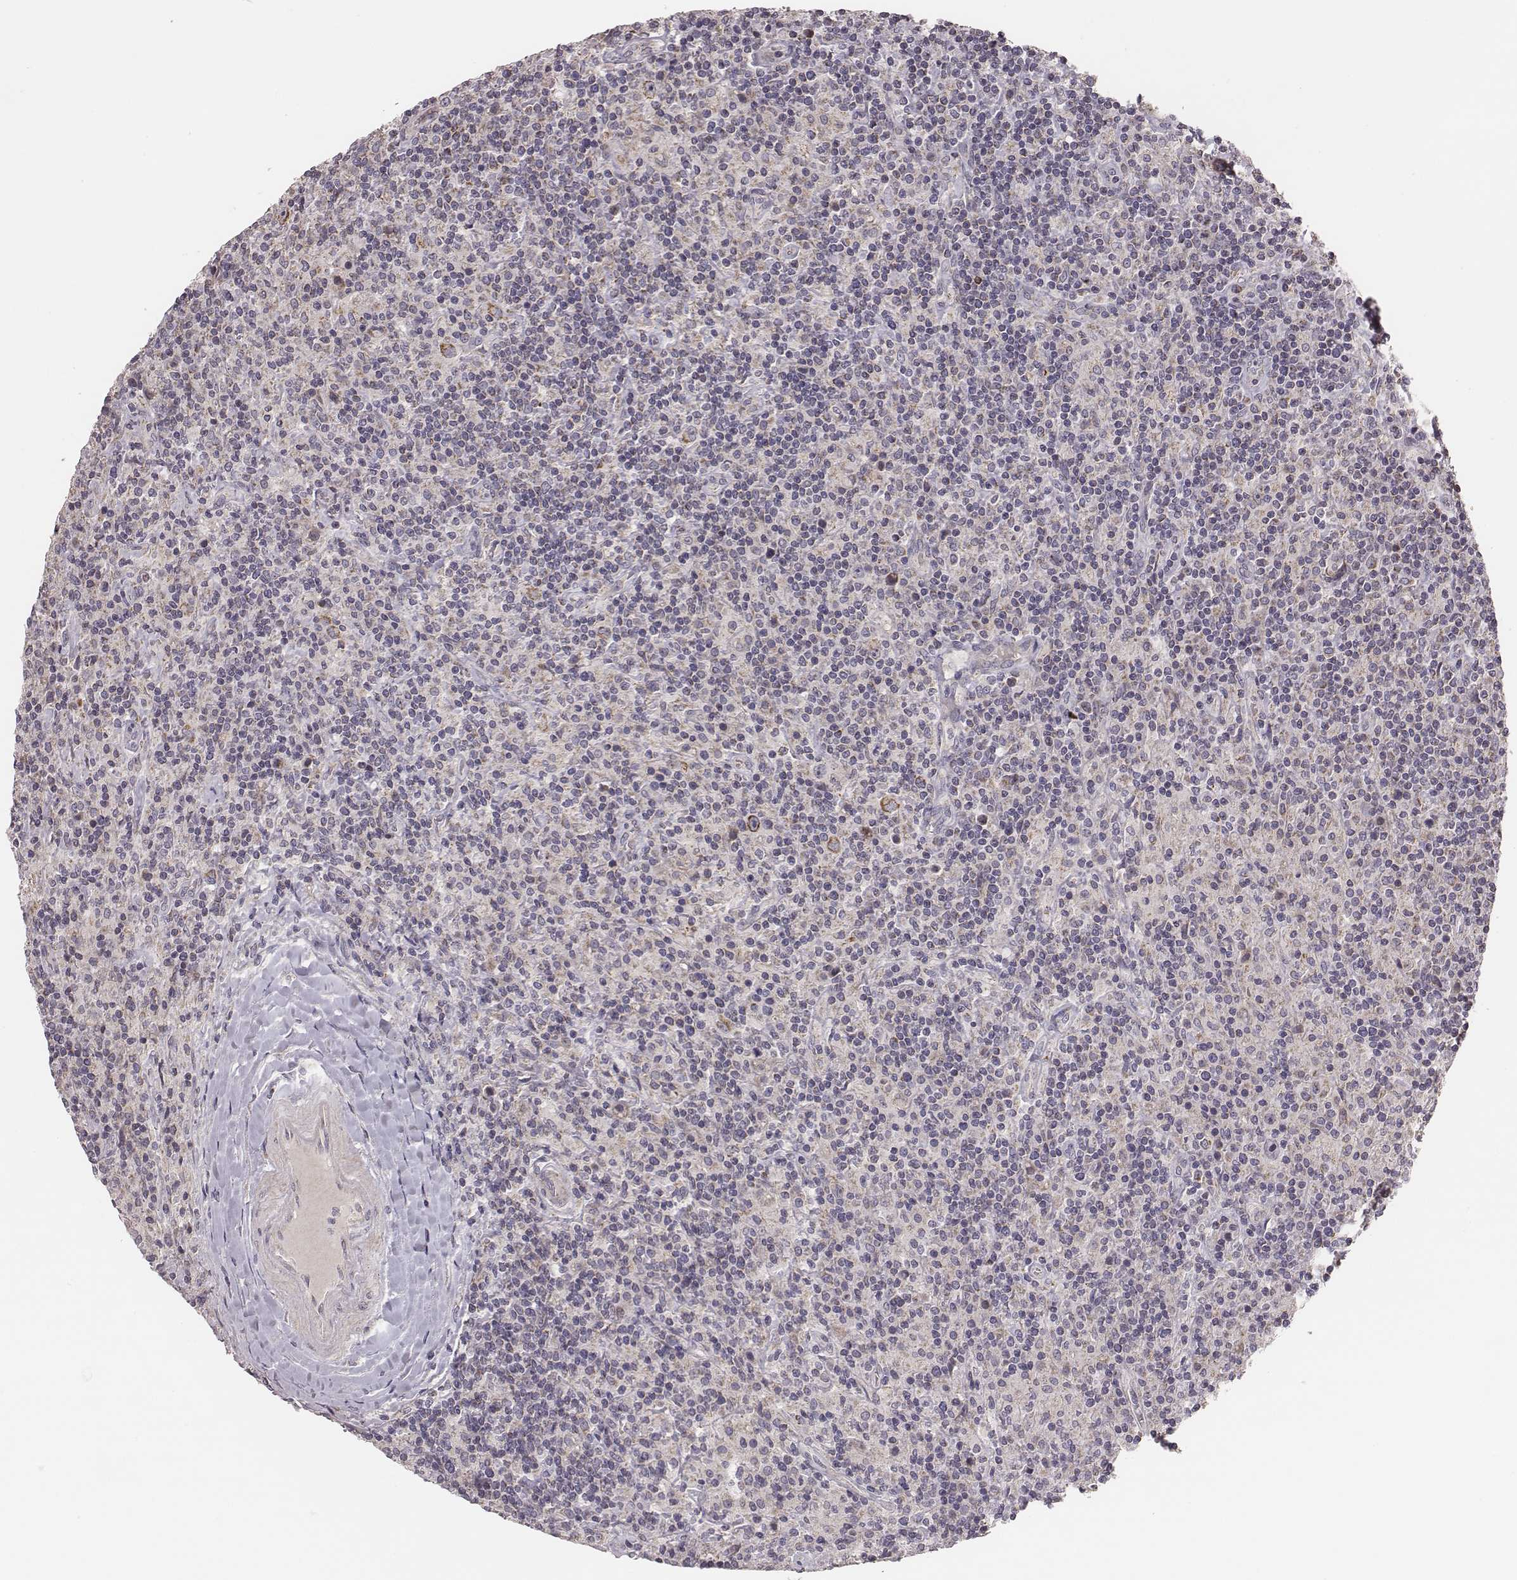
{"staining": {"intensity": "negative", "quantity": "none", "location": "none"}, "tissue": "lymphoma", "cell_type": "Tumor cells", "image_type": "cancer", "snomed": [{"axis": "morphology", "description": "Hodgkin's disease, NOS"}, {"axis": "topography", "description": "Lymph node"}], "caption": "IHC histopathology image of Hodgkin's disease stained for a protein (brown), which demonstrates no expression in tumor cells.", "gene": "HAVCR1", "patient": {"sex": "male", "age": 70}}